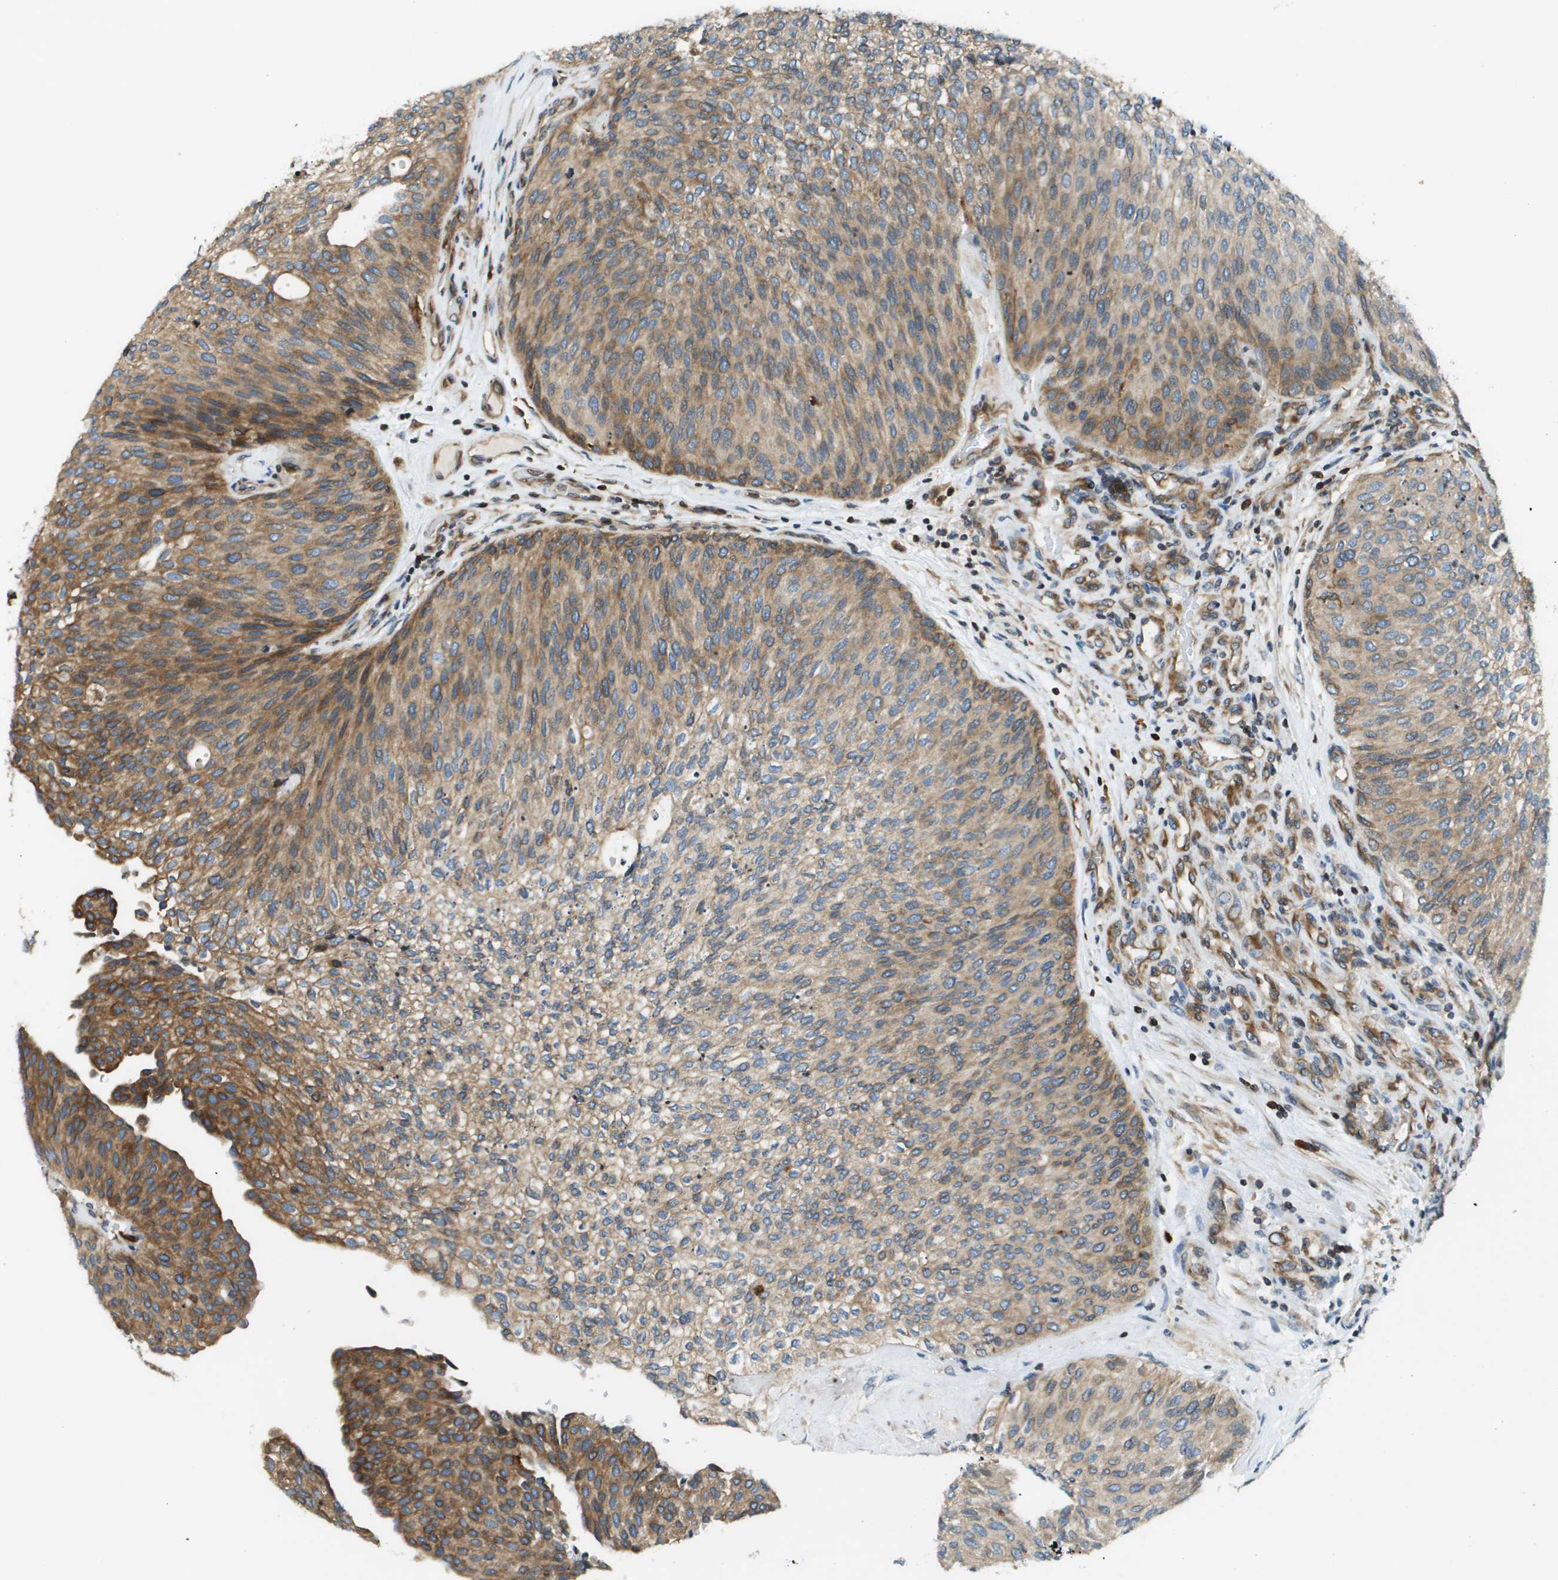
{"staining": {"intensity": "moderate", "quantity": "25%-75%", "location": "cytoplasmic/membranous"}, "tissue": "urothelial cancer", "cell_type": "Tumor cells", "image_type": "cancer", "snomed": [{"axis": "morphology", "description": "Urothelial carcinoma, Low grade"}, {"axis": "topography", "description": "Urinary bladder"}], "caption": "Protein staining of low-grade urothelial carcinoma tissue displays moderate cytoplasmic/membranous expression in approximately 25%-75% of tumor cells.", "gene": "ESYT1", "patient": {"sex": "female", "age": 79}}